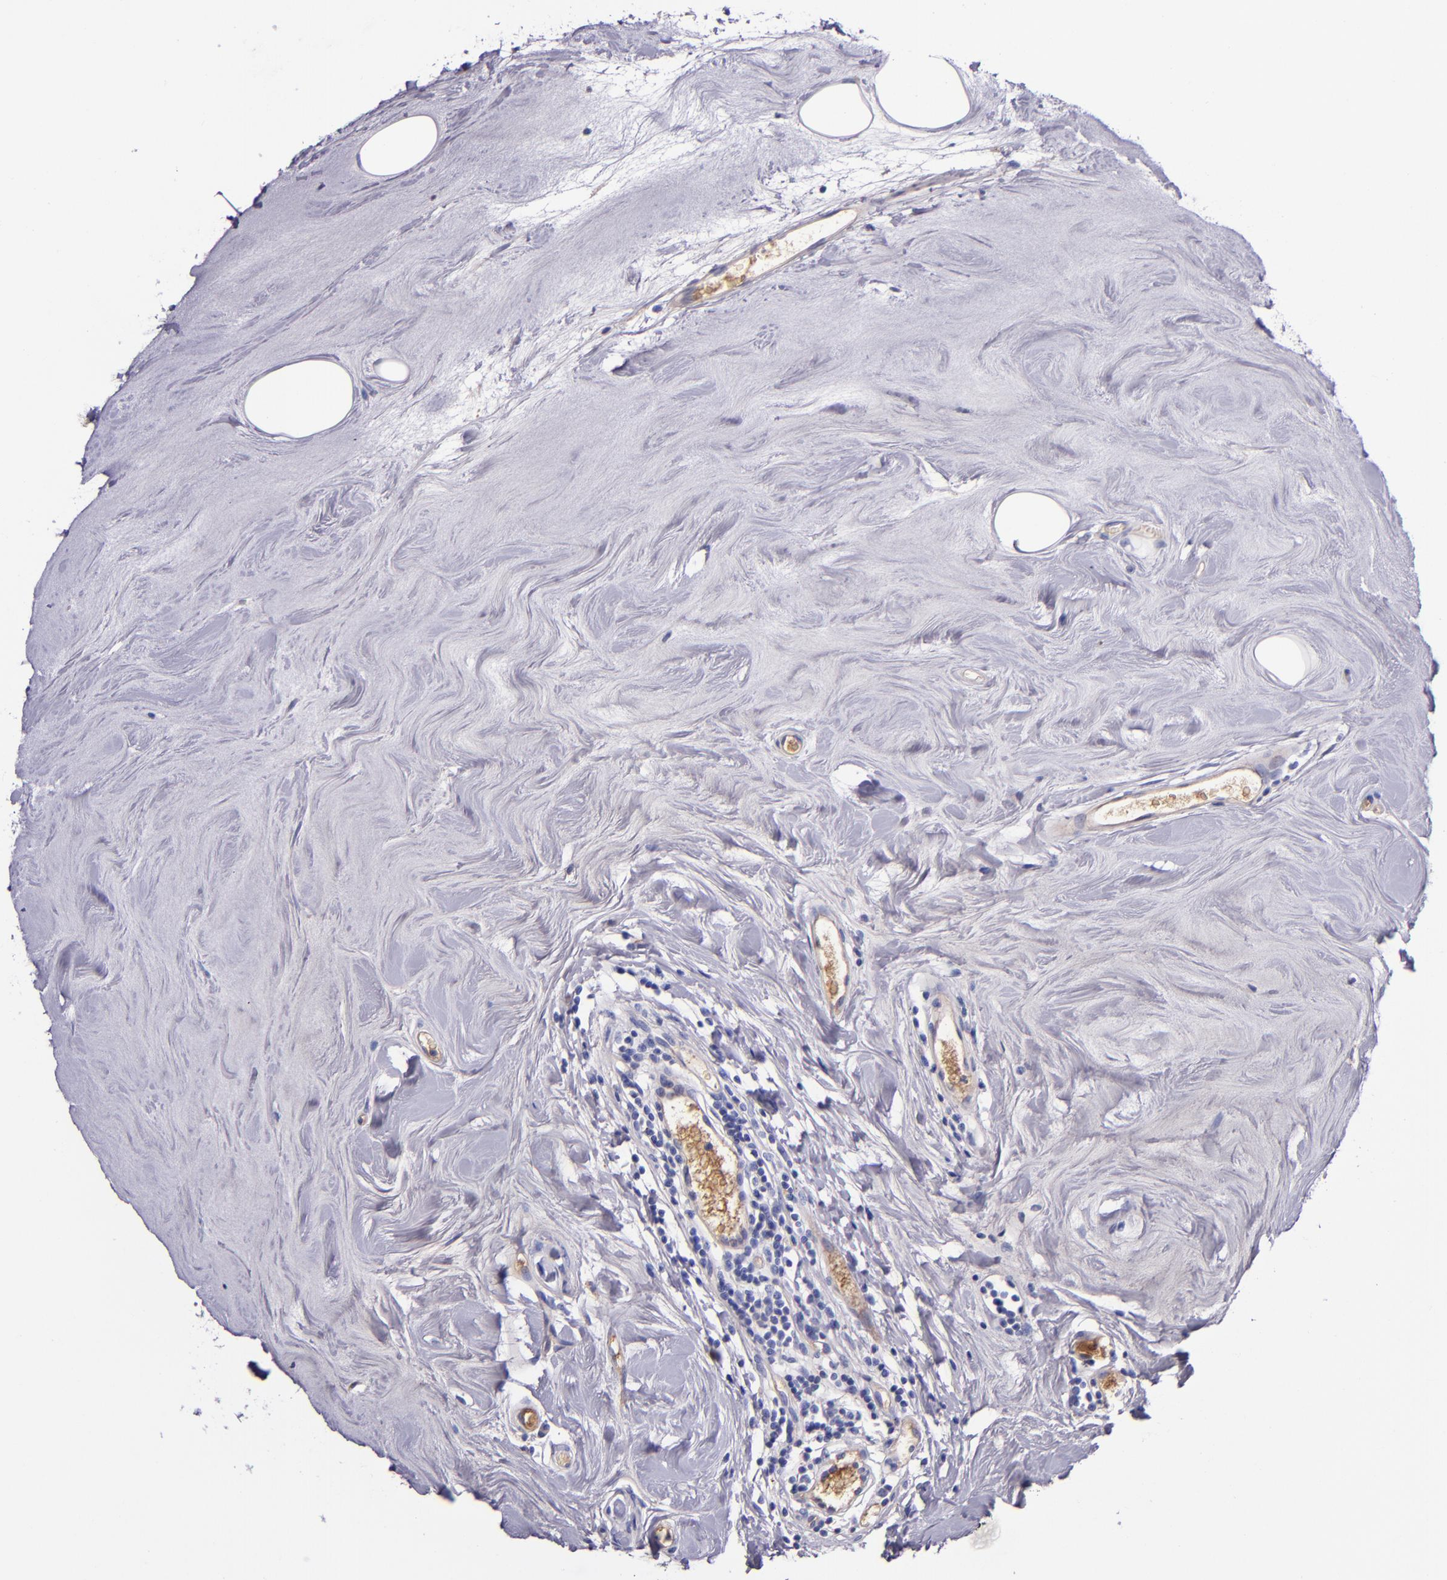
{"staining": {"intensity": "negative", "quantity": "none", "location": "none"}, "tissue": "breast cancer", "cell_type": "Tumor cells", "image_type": "cancer", "snomed": [{"axis": "morphology", "description": "Duct carcinoma"}, {"axis": "topography", "description": "Breast"}], "caption": "Tumor cells are negative for protein expression in human breast cancer (intraductal carcinoma).", "gene": "KNG1", "patient": {"sex": "female", "age": 40}}